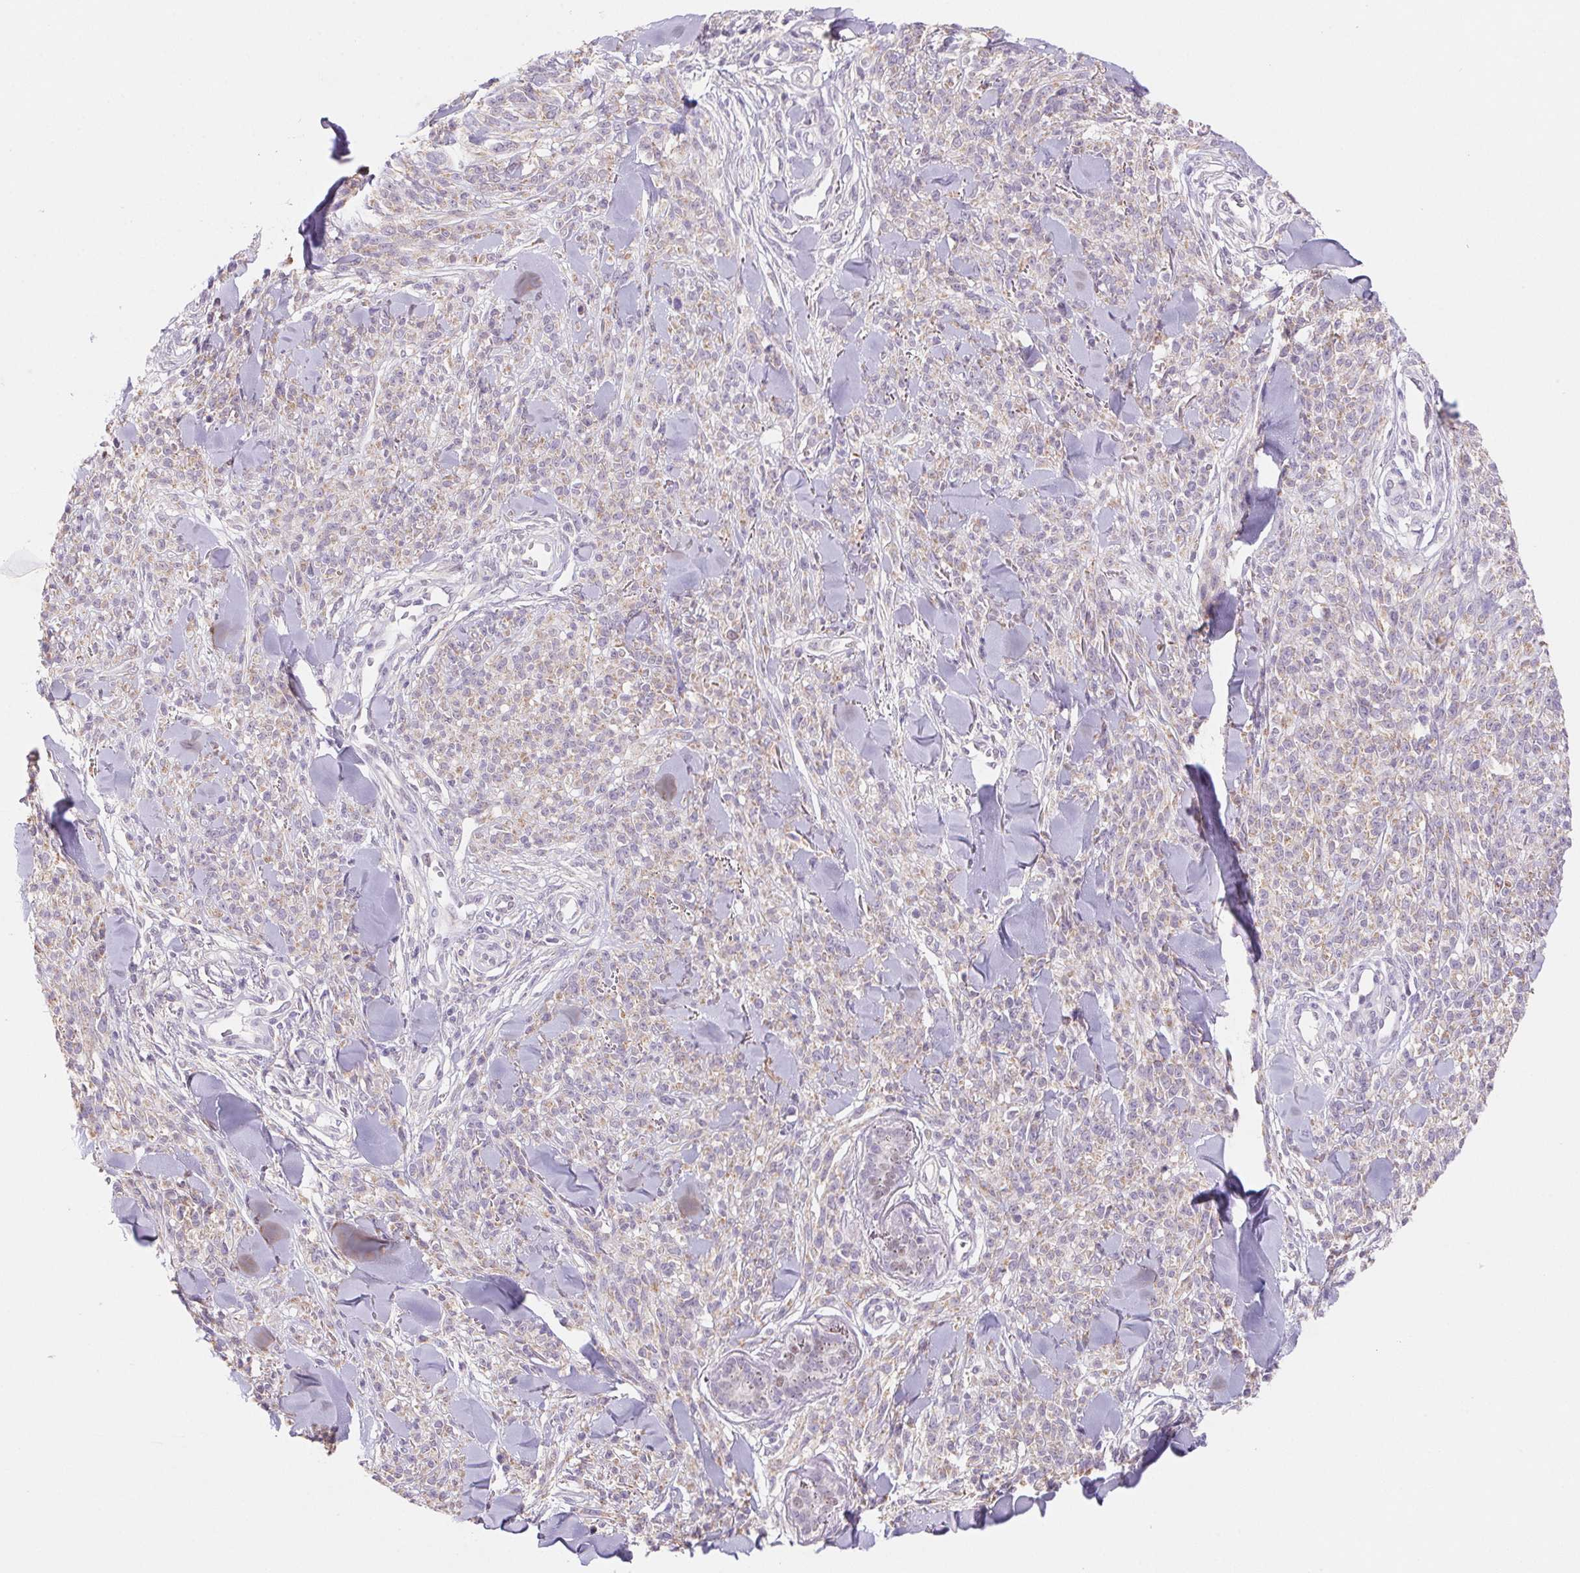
{"staining": {"intensity": "negative", "quantity": "none", "location": "none"}, "tissue": "melanoma", "cell_type": "Tumor cells", "image_type": "cancer", "snomed": [{"axis": "morphology", "description": "Malignant melanoma, NOS"}, {"axis": "topography", "description": "Skin"}, {"axis": "topography", "description": "Skin of trunk"}], "caption": "This is a histopathology image of immunohistochemistry (IHC) staining of malignant melanoma, which shows no positivity in tumor cells.", "gene": "DPPA5", "patient": {"sex": "male", "age": 74}}